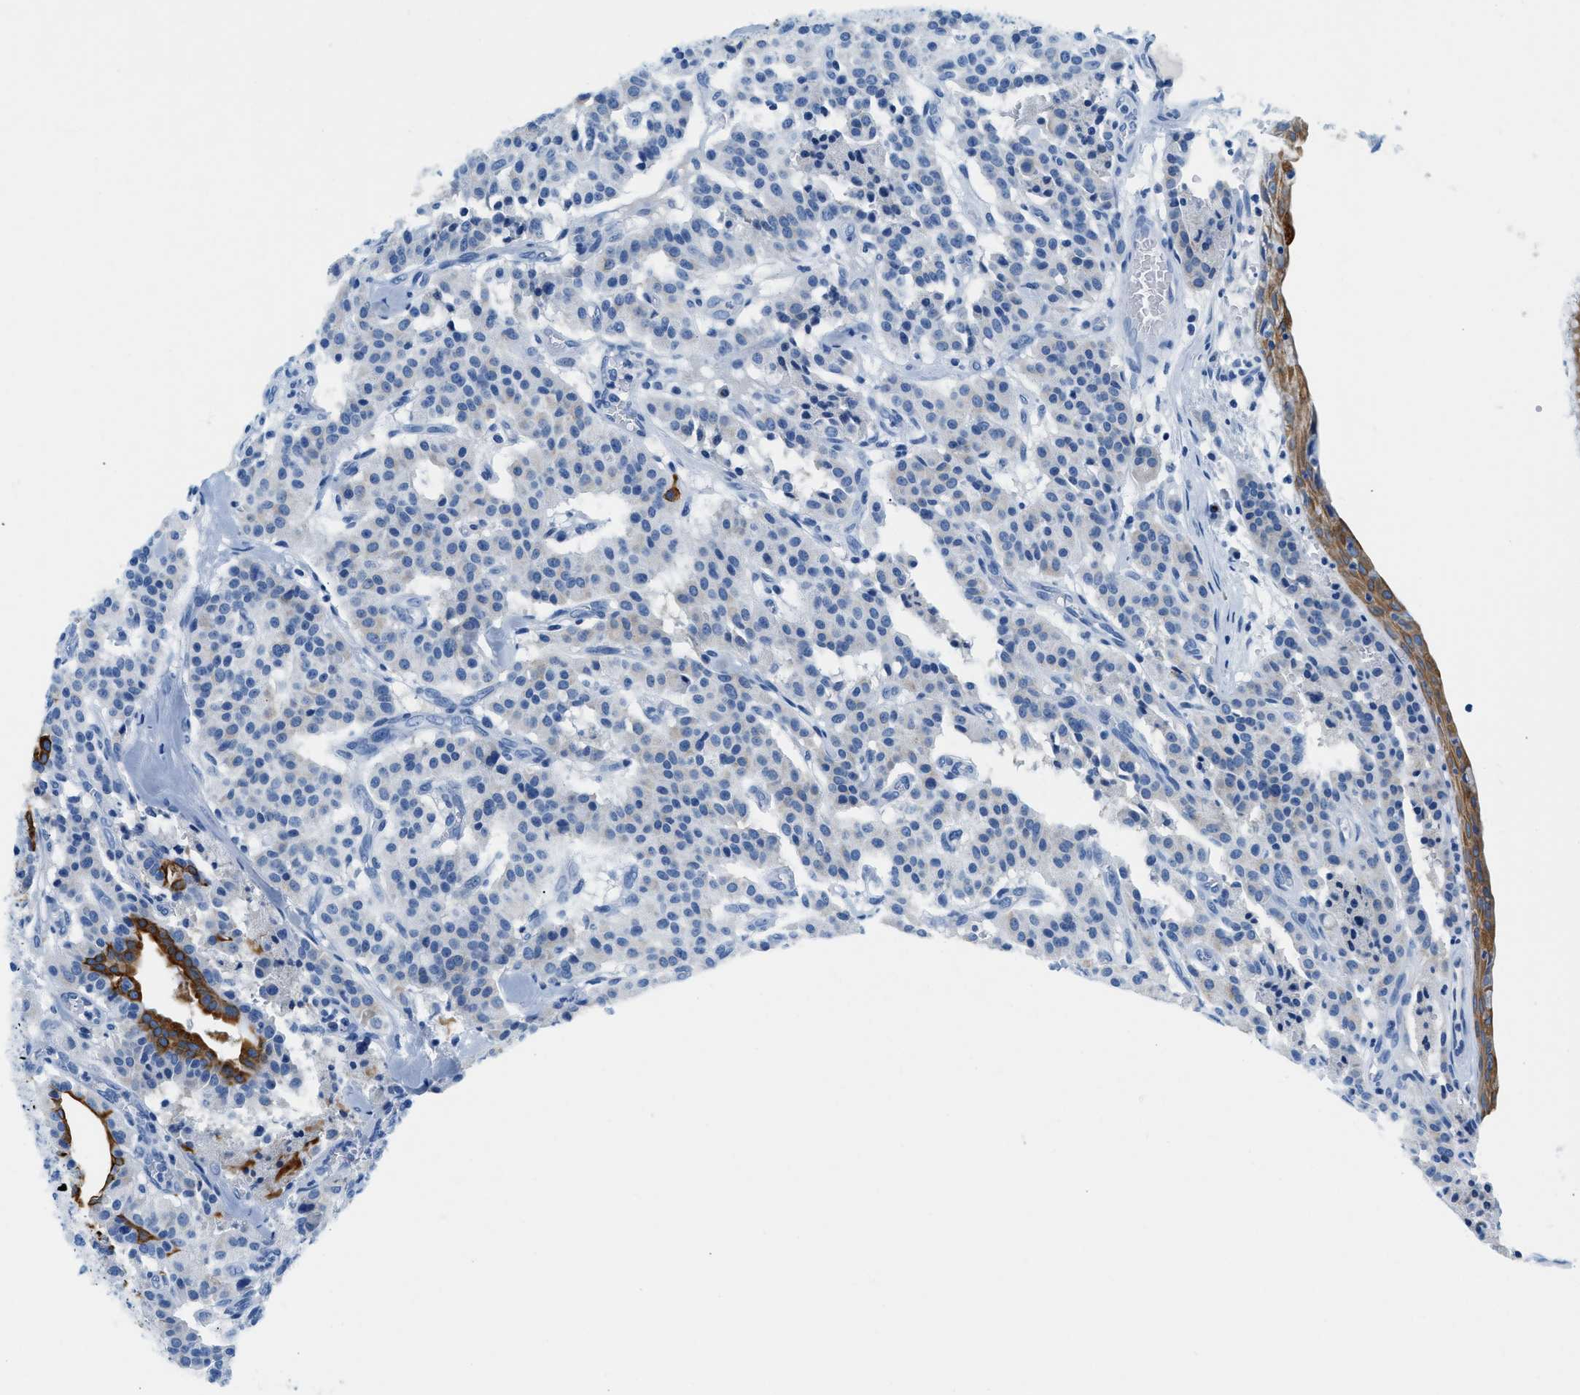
{"staining": {"intensity": "negative", "quantity": "none", "location": "none"}, "tissue": "carcinoid", "cell_type": "Tumor cells", "image_type": "cancer", "snomed": [{"axis": "morphology", "description": "Carcinoid, malignant, NOS"}, {"axis": "topography", "description": "Lung"}], "caption": "Immunohistochemistry micrograph of carcinoid stained for a protein (brown), which shows no positivity in tumor cells.", "gene": "STXBP2", "patient": {"sex": "male", "age": 30}}